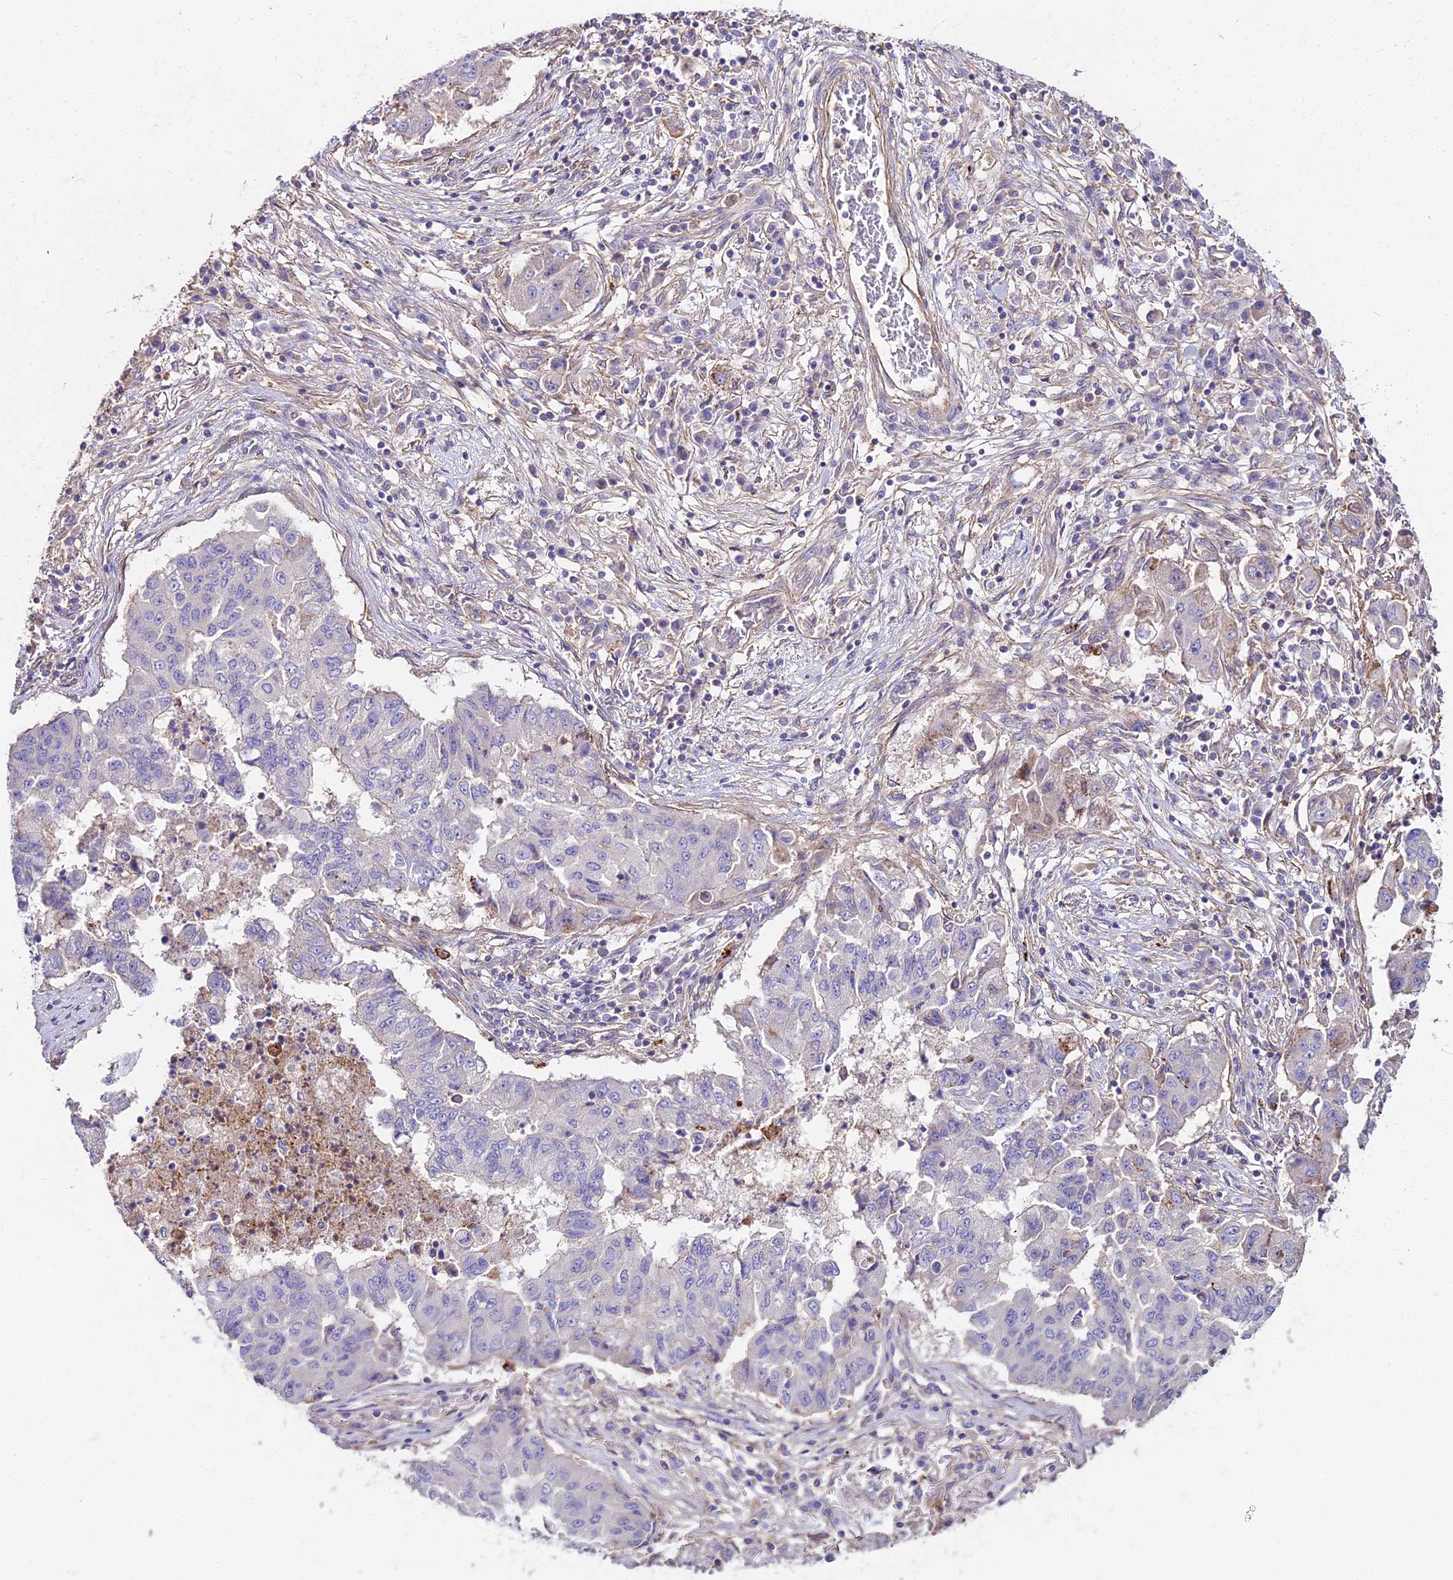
{"staining": {"intensity": "negative", "quantity": "none", "location": "none"}, "tissue": "lung cancer", "cell_type": "Tumor cells", "image_type": "cancer", "snomed": [{"axis": "morphology", "description": "Squamous cell carcinoma, NOS"}, {"axis": "topography", "description": "Lung"}], "caption": "An immunohistochemistry histopathology image of lung cancer (squamous cell carcinoma) is shown. There is no staining in tumor cells of lung cancer (squamous cell carcinoma).", "gene": "GLYAT", "patient": {"sex": "male", "age": 74}}